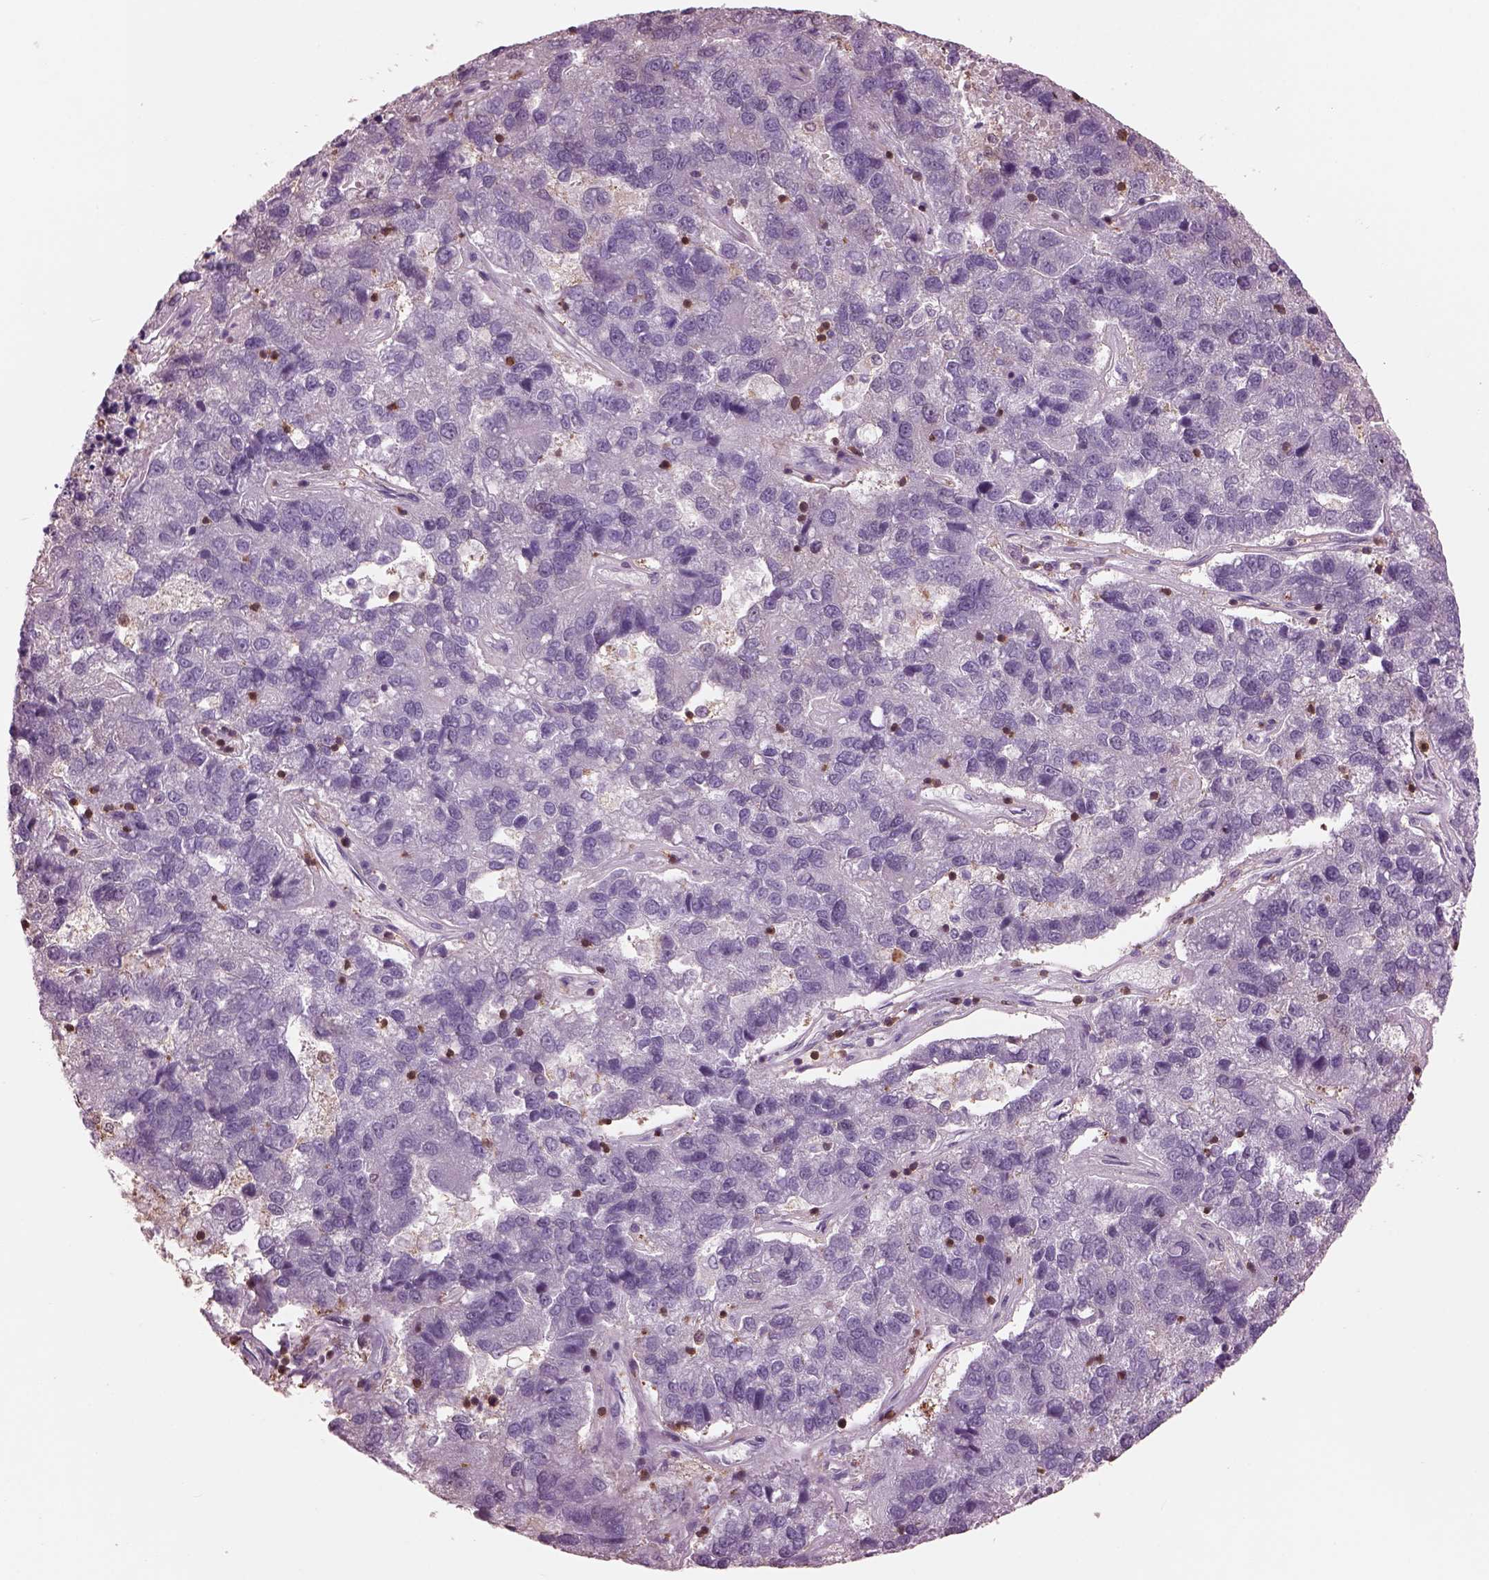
{"staining": {"intensity": "negative", "quantity": "none", "location": "none"}, "tissue": "pancreatic cancer", "cell_type": "Tumor cells", "image_type": "cancer", "snomed": [{"axis": "morphology", "description": "Adenocarcinoma, NOS"}, {"axis": "topography", "description": "Pancreas"}], "caption": "The micrograph reveals no staining of tumor cells in pancreatic adenocarcinoma.", "gene": "IL31RA", "patient": {"sex": "female", "age": 61}}